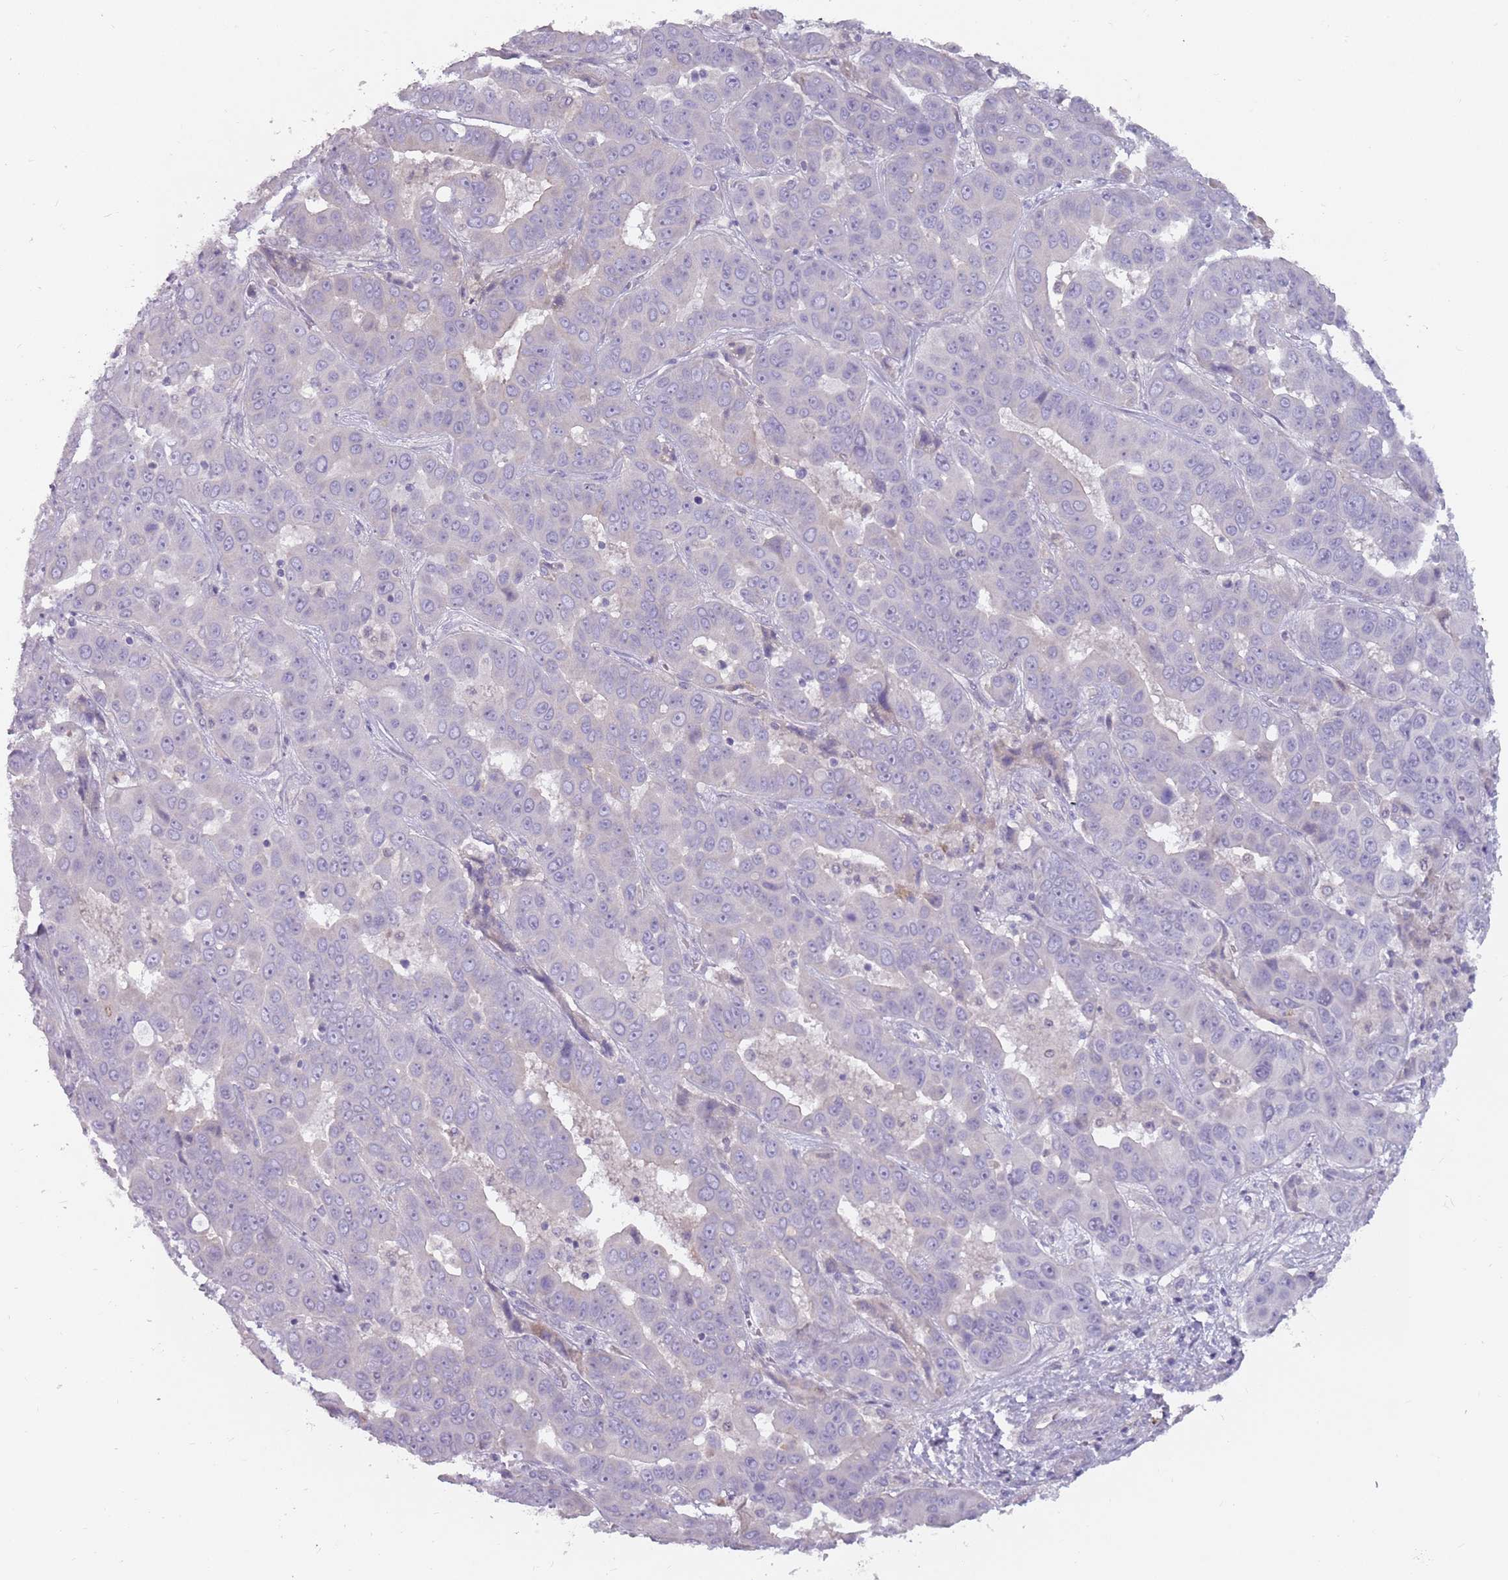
{"staining": {"intensity": "negative", "quantity": "none", "location": "none"}, "tissue": "liver cancer", "cell_type": "Tumor cells", "image_type": "cancer", "snomed": [{"axis": "morphology", "description": "Cholangiocarcinoma"}, {"axis": "topography", "description": "Liver"}], "caption": "Tumor cells show no significant staining in cholangiocarcinoma (liver).", "gene": "DDX4", "patient": {"sex": "female", "age": 52}}